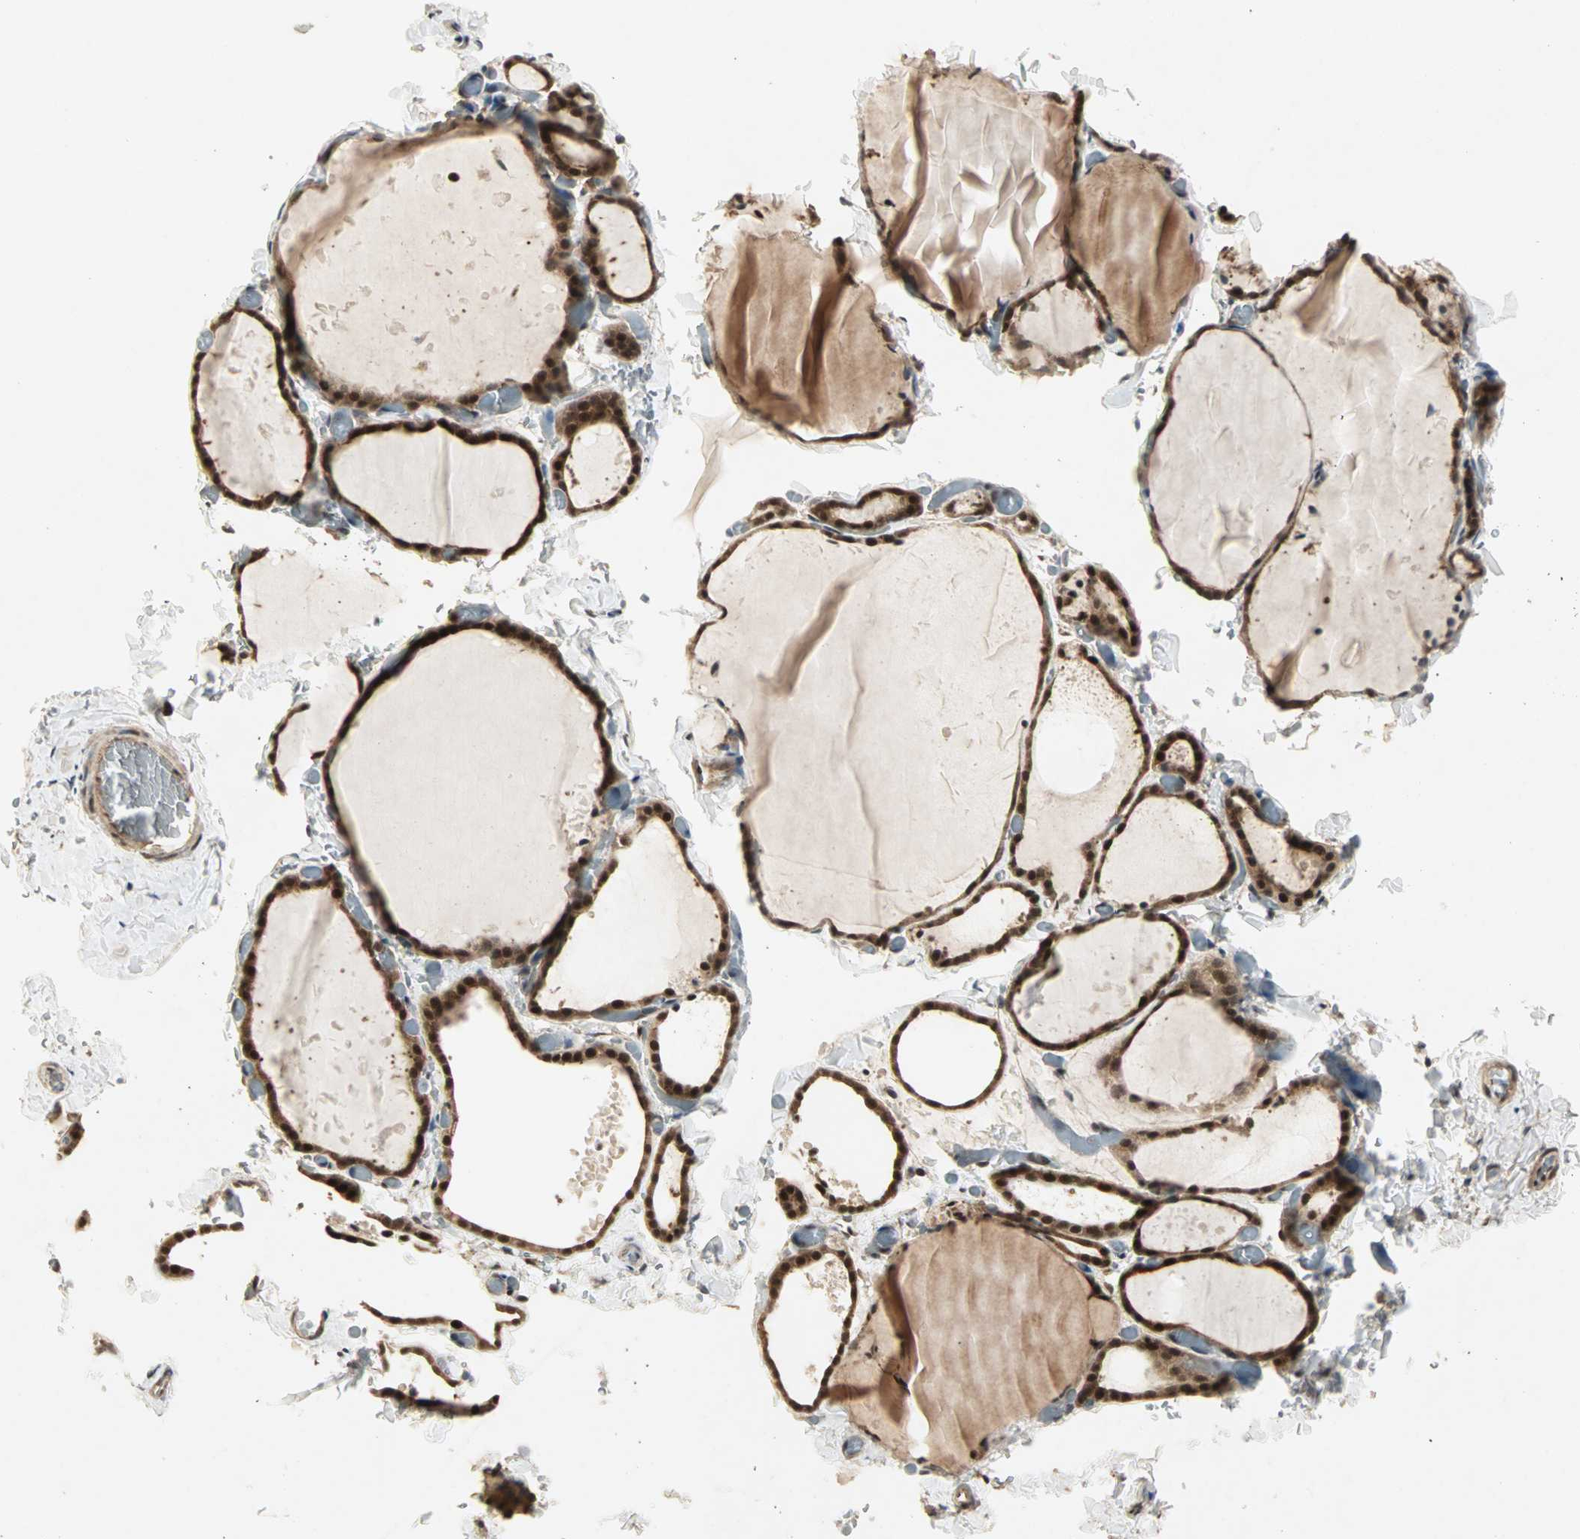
{"staining": {"intensity": "strong", "quantity": ">75%", "location": "cytoplasmic/membranous,nuclear"}, "tissue": "thyroid gland", "cell_type": "Glandular cells", "image_type": "normal", "snomed": [{"axis": "morphology", "description": "Normal tissue, NOS"}, {"axis": "topography", "description": "Thyroid gland"}], "caption": "IHC of unremarkable thyroid gland displays high levels of strong cytoplasmic/membranous,nuclear positivity in about >75% of glandular cells.", "gene": "CSNK2B", "patient": {"sex": "female", "age": 22}}